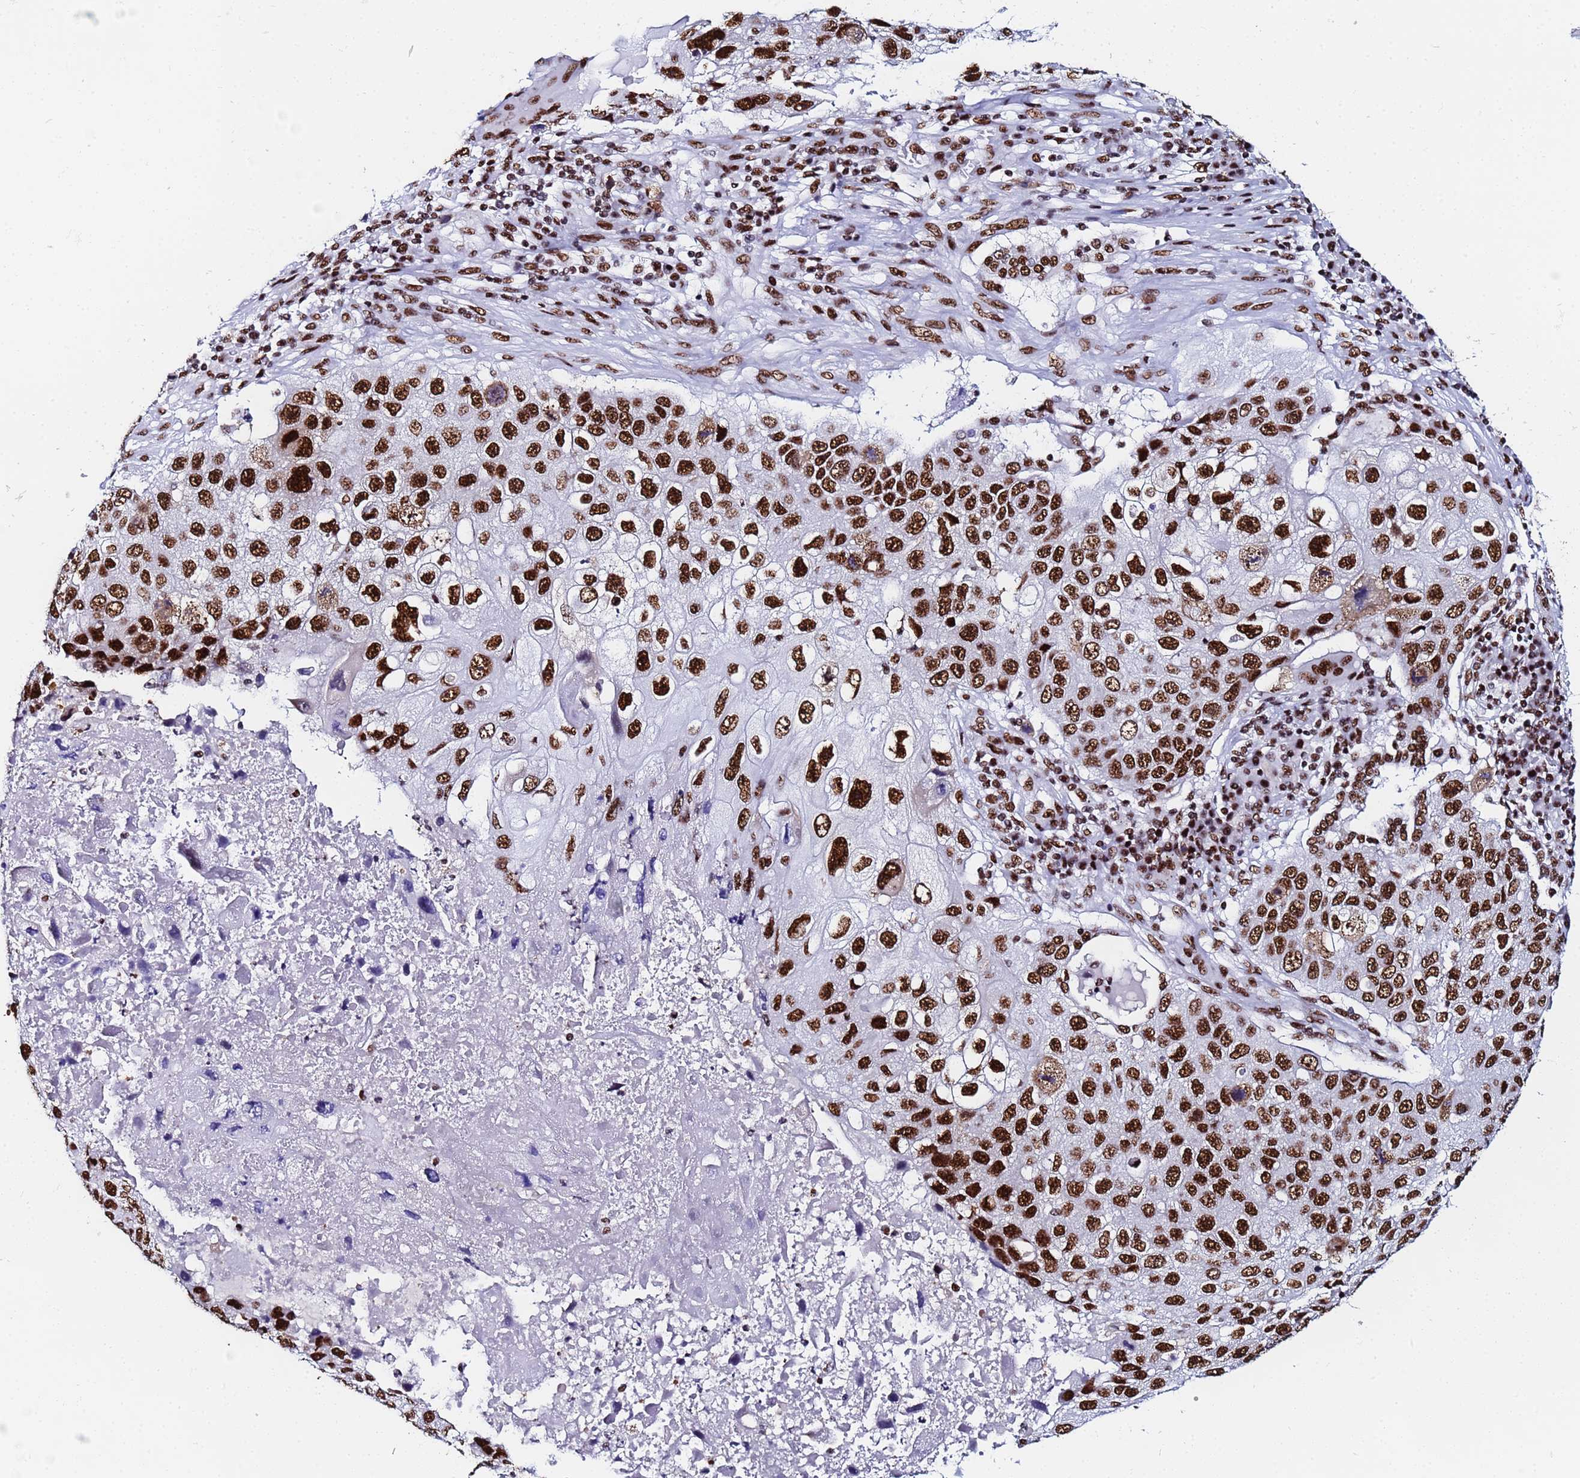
{"staining": {"intensity": "strong", "quantity": ">75%", "location": "nuclear"}, "tissue": "lung cancer", "cell_type": "Tumor cells", "image_type": "cancer", "snomed": [{"axis": "morphology", "description": "Squamous cell carcinoma, NOS"}, {"axis": "topography", "description": "Lung"}], "caption": "Immunohistochemistry (DAB) staining of human lung cancer (squamous cell carcinoma) reveals strong nuclear protein positivity in approximately >75% of tumor cells.", "gene": "SNRPA1", "patient": {"sex": "male", "age": 61}}